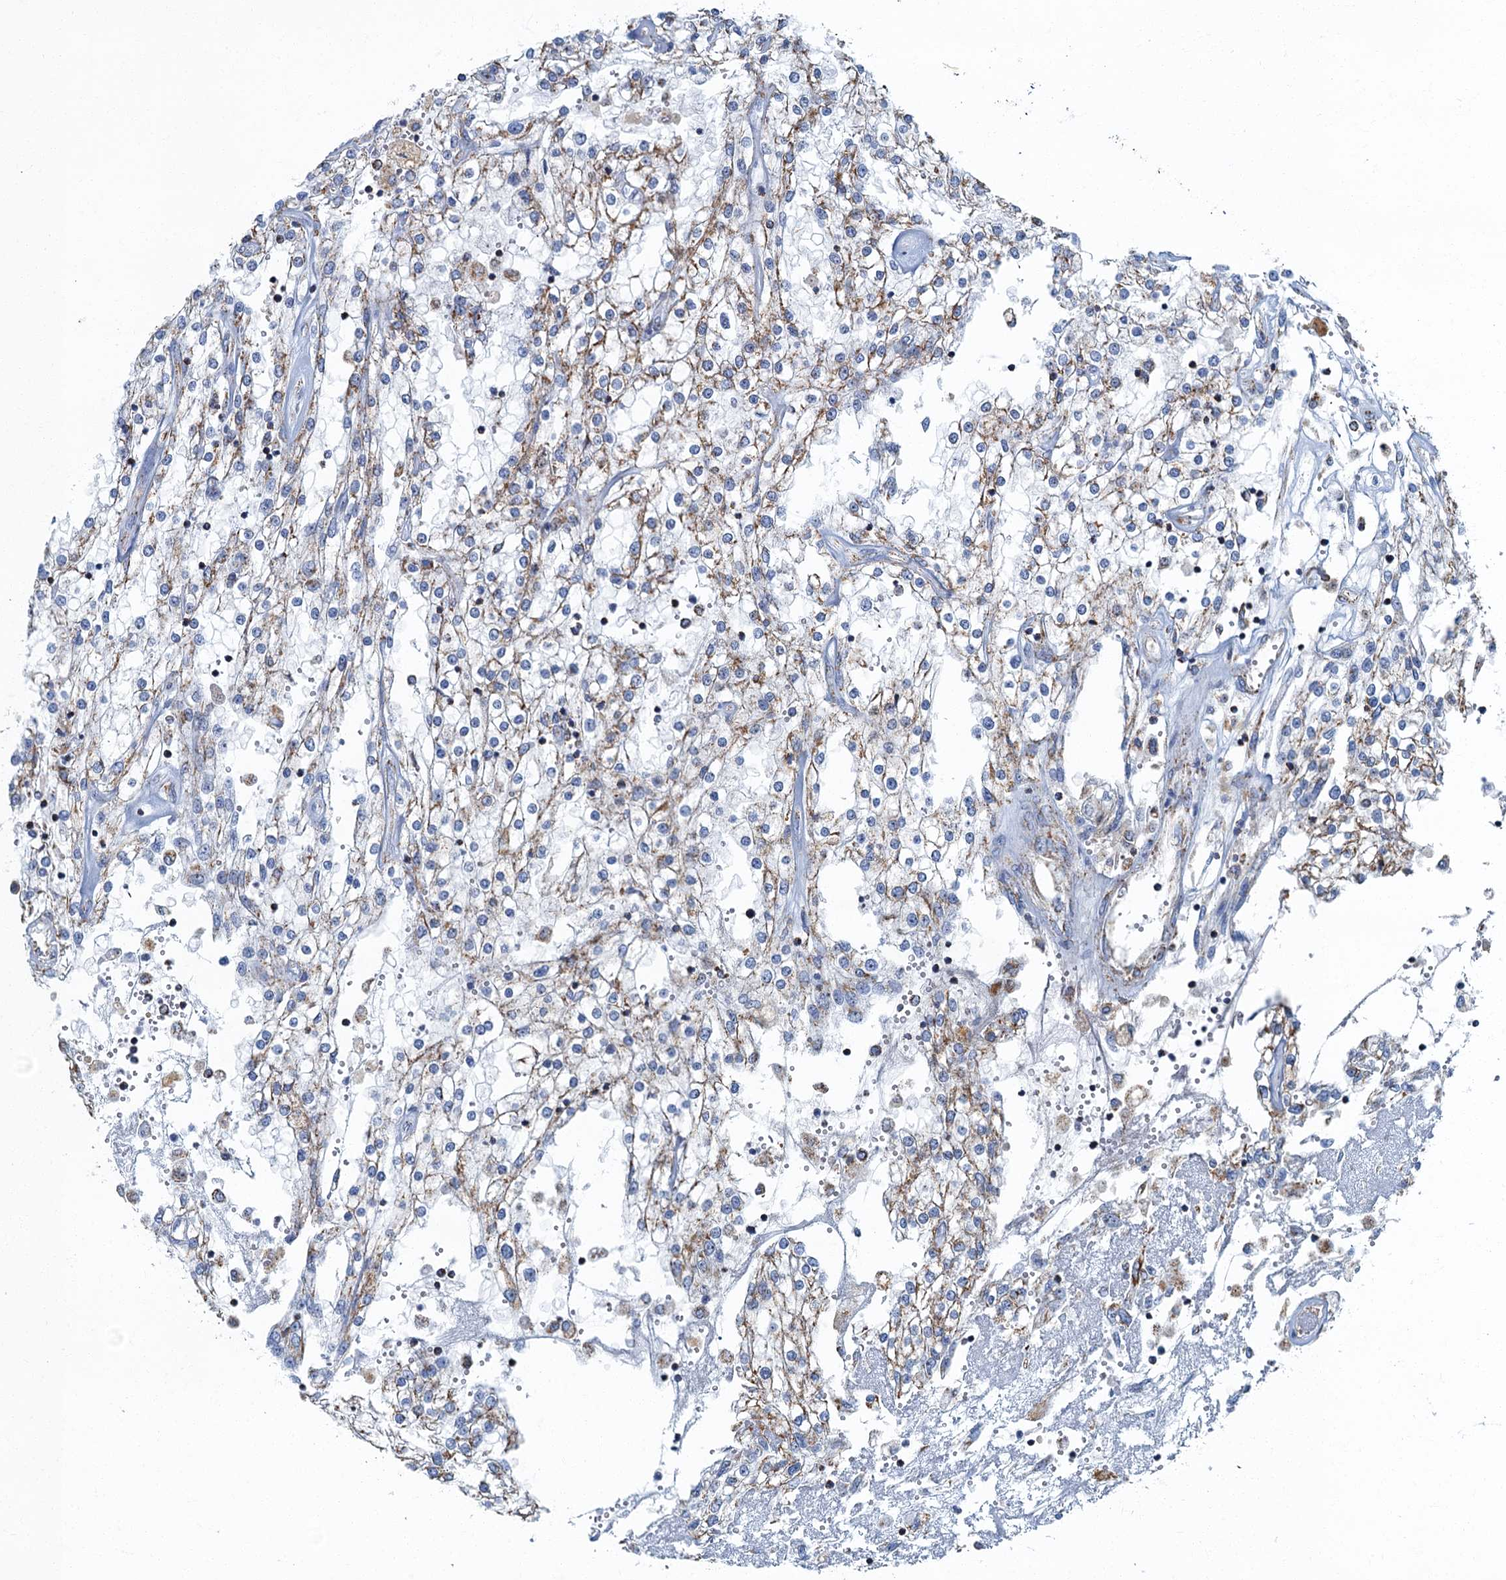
{"staining": {"intensity": "moderate", "quantity": "25%-75%", "location": "cytoplasmic/membranous"}, "tissue": "renal cancer", "cell_type": "Tumor cells", "image_type": "cancer", "snomed": [{"axis": "morphology", "description": "Adenocarcinoma, NOS"}, {"axis": "topography", "description": "Kidney"}], "caption": "The image exhibits immunohistochemical staining of renal cancer (adenocarcinoma). There is moderate cytoplasmic/membranous expression is present in about 25%-75% of tumor cells.", "gene": "RAD9B", "patient": {"sex": "female", "age": 52}}